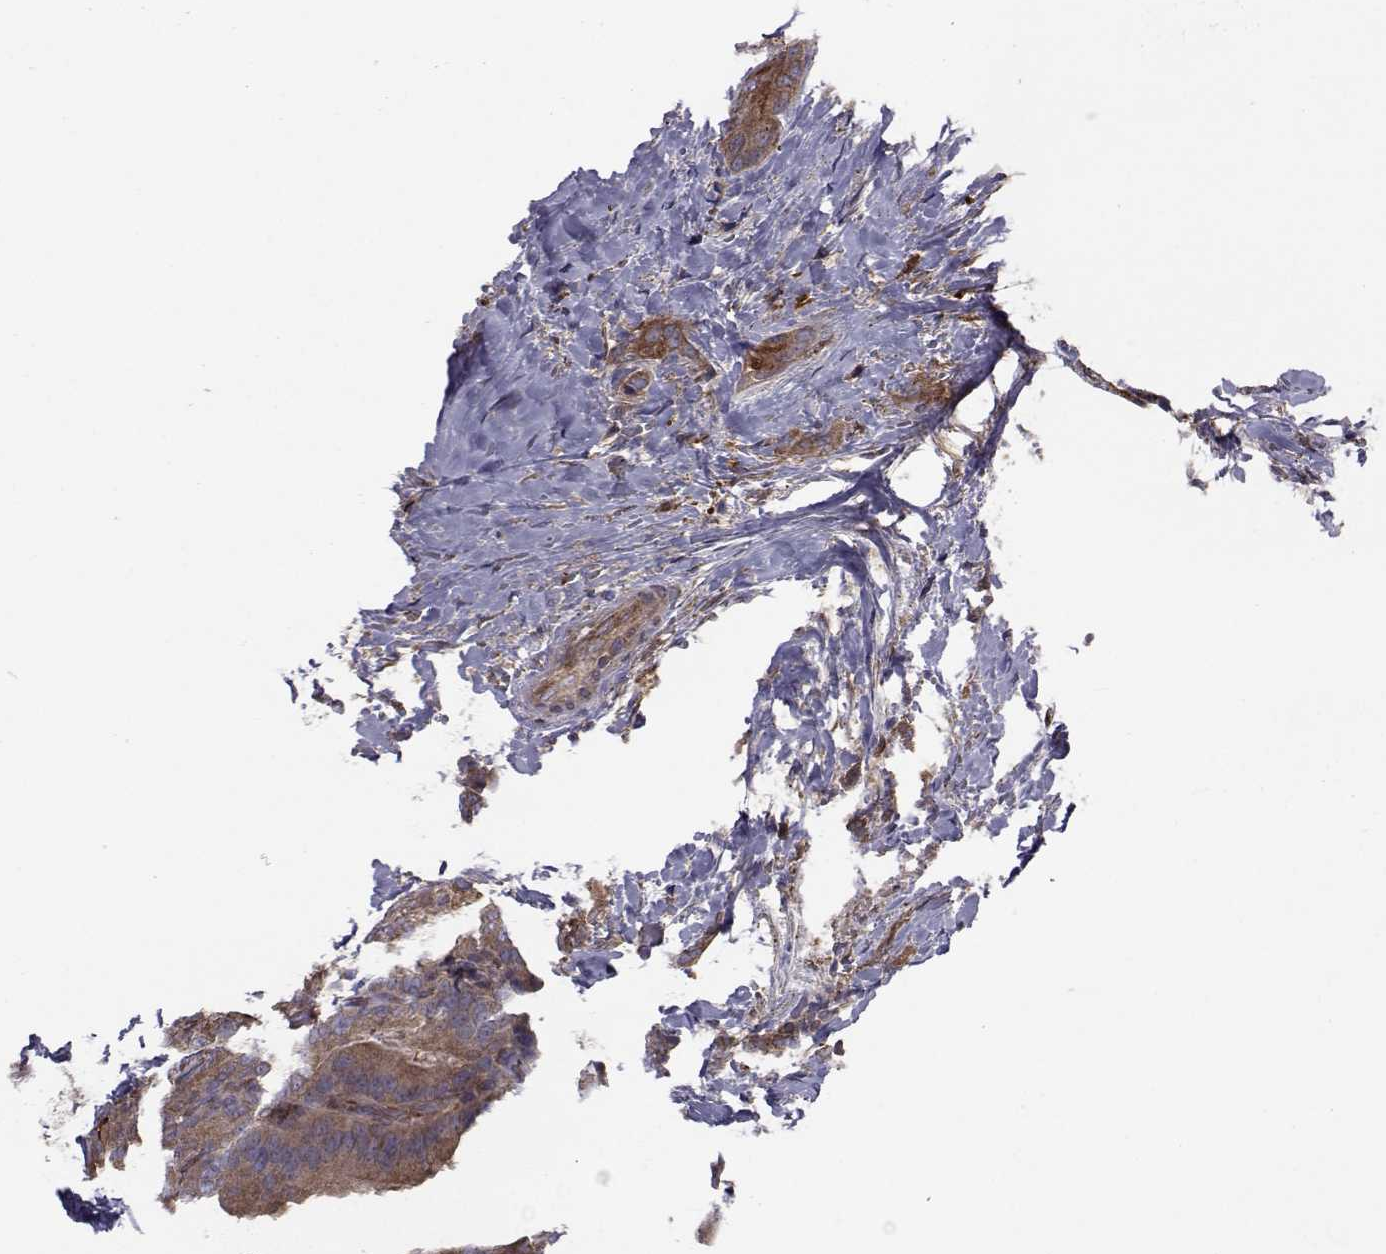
{"staining": {"intensity": "moderate", "quantity": ">75%", "location": "cytoplasmic/membranous"}, "tissue": "thyroid cancer", "cell_type": "Tumor cells", "image_type": "cancer", "snomed": [{"axis": "morphology", "description": "Papillary adenocarcinoma, NOS"}, {"axis": "topography", "description": "Thyroid gland"}], "caption": "High-power microscopy captured an IHC photomicrograph of papillary adenocarcinoma (thyroid), revealing moderate cytoplasmic/membranous staining in about >75% of tumor cells. Using DAB (3,3'-diaminobenzidine) (brown) and hematoxylin (blue) stains, captured at high magnification using brightfield microscopy.", "gene": "TRIP10", "patient": {"sex": "male", "age": 61}}